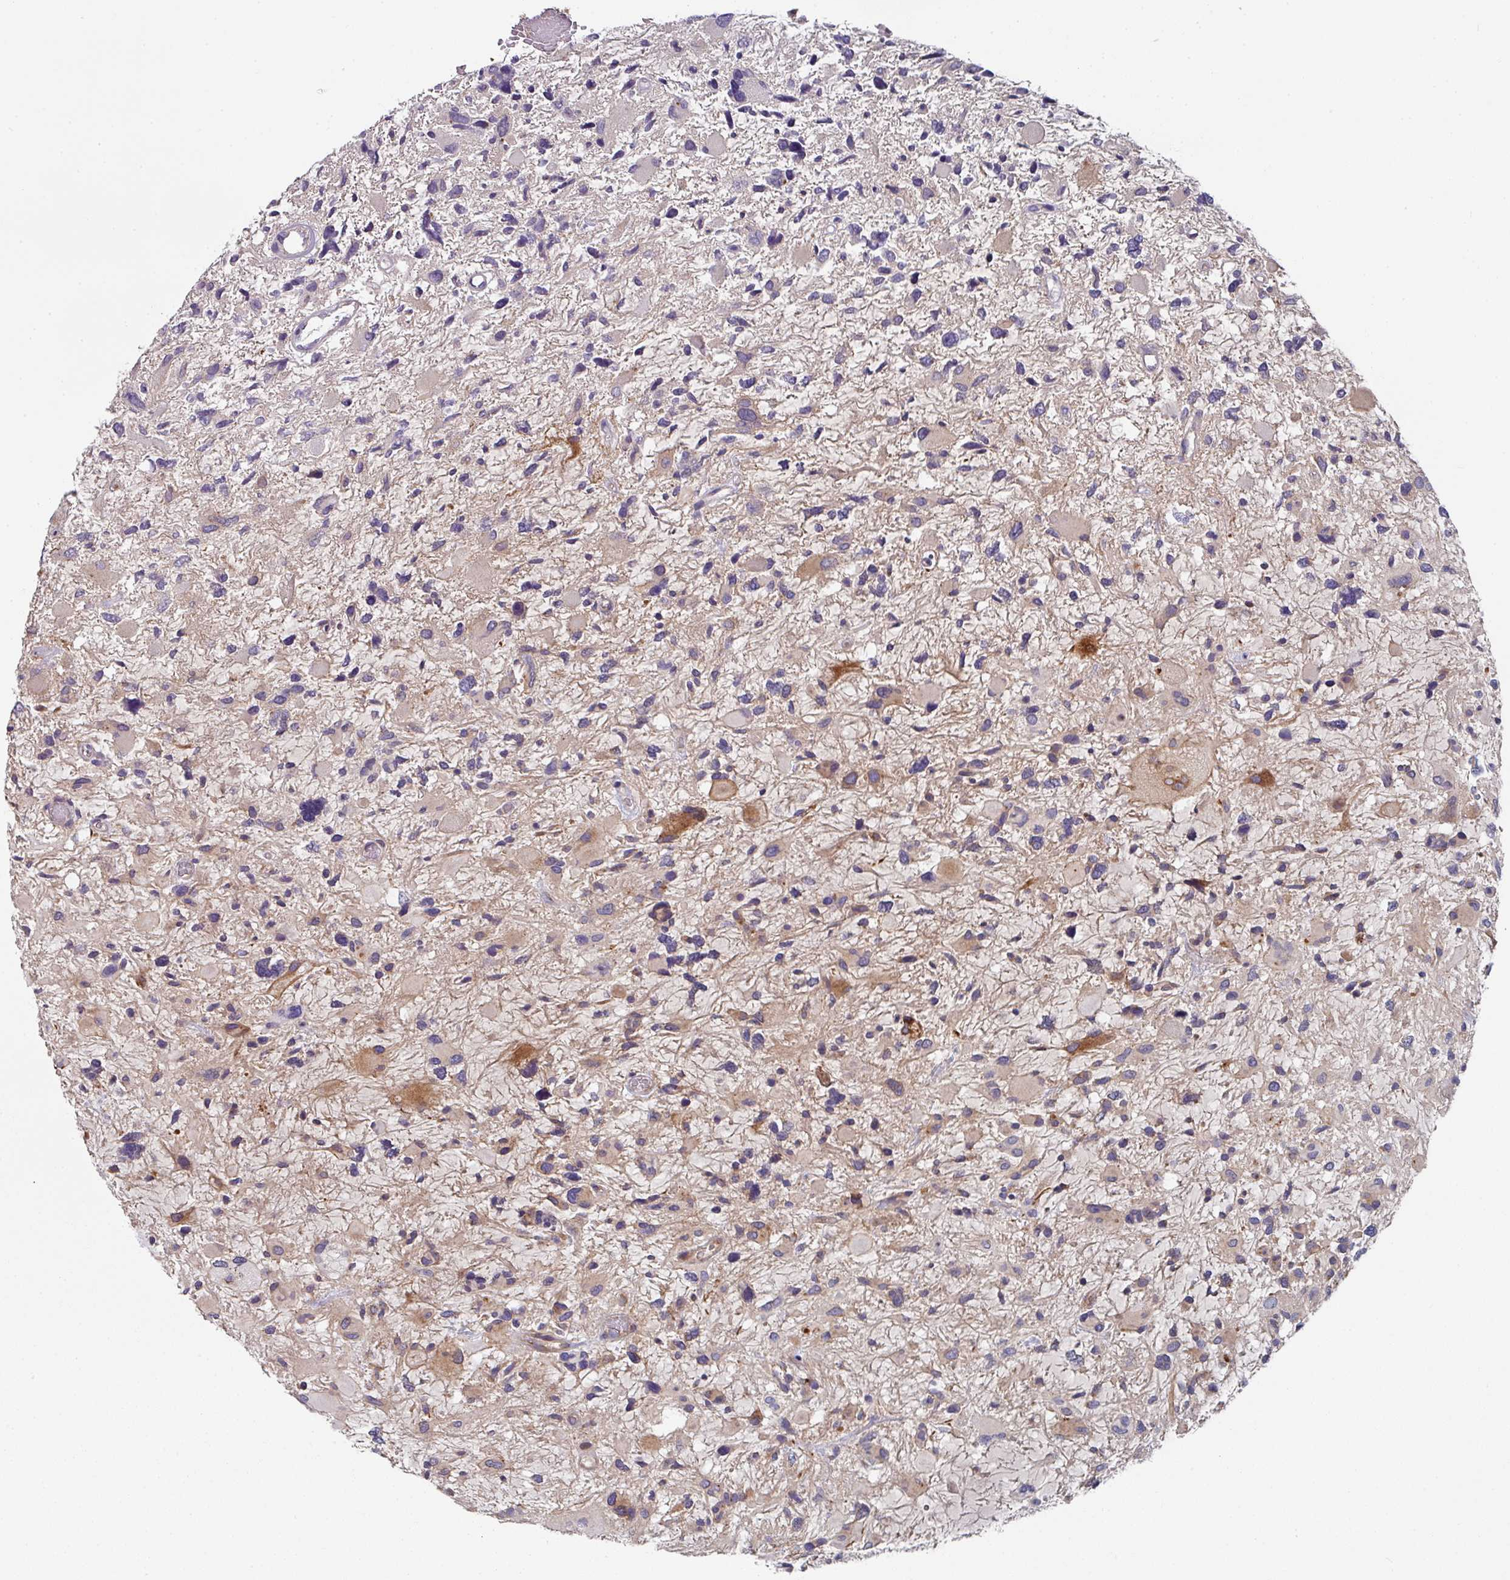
{"staining": {"intensity": "moderate", "quantity": "<25%", "location": "cytoplasmic/membranous"}, "tissue": "glioma", "cell_type": "Tumor cells", "image_type": "cancer", "snomed": [{"axis": "morphology", "description": "Glioma, malignant, High grade"}, {"axis": "topography", "description": "Brain"}], "caption": "The immunohistochemical stain shows moderate cytoplasmic/membranous staining in tumor cells of glioma tissue.", "gene": "DCAF12L2", "patient": {"sex": "female", "age": 11}}